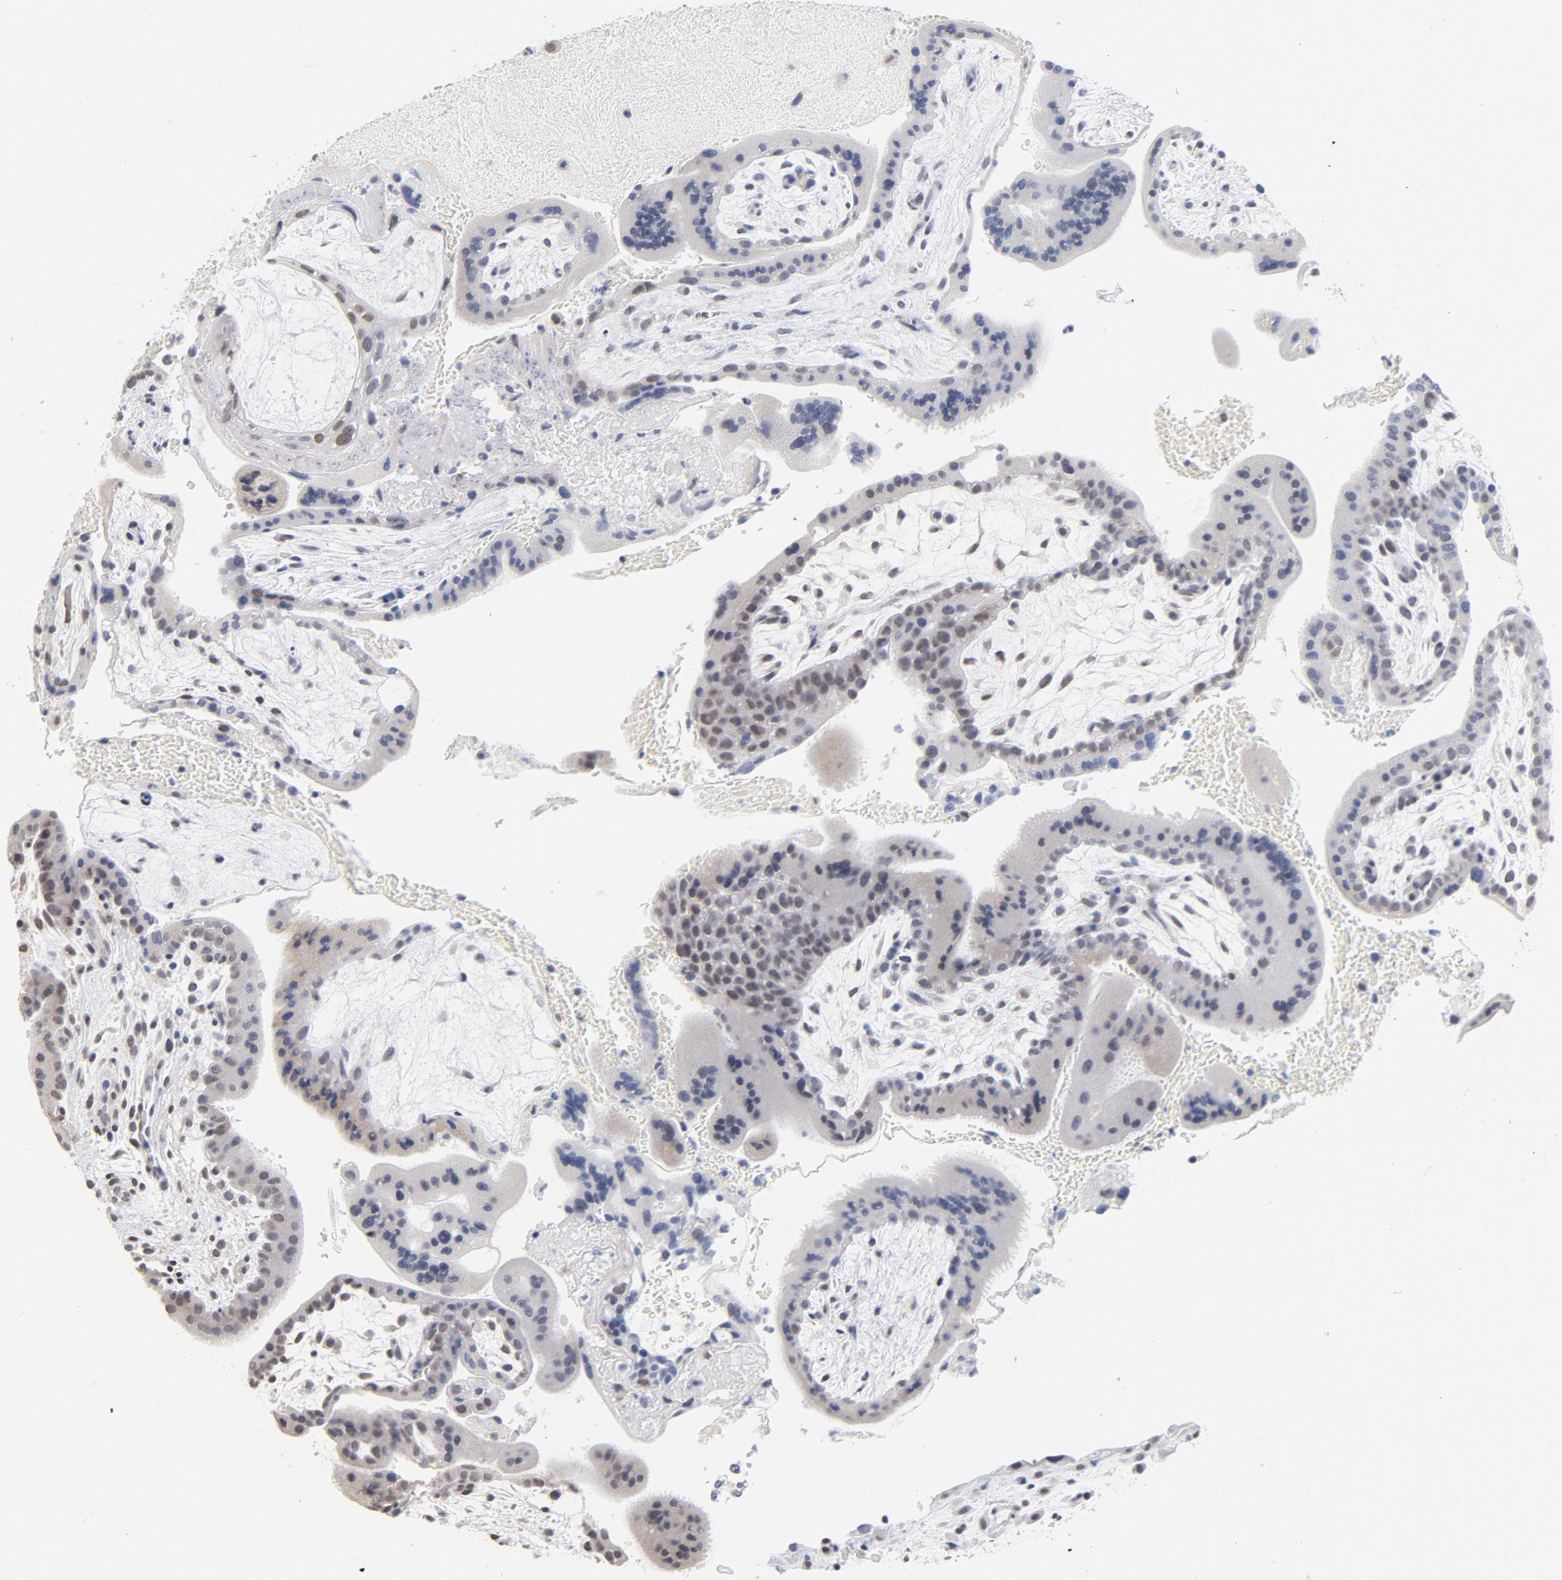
{"staining": {"intensity": "negative", "quantity": "none", "location": "none"}, "tissue": "placenta", "cell_type": "Decidual cells", "image_type": "normal", "snomed": [{"axis": "morphology", "description": "Normal tissue, NOS"}, {"axis": "topography", "description": "Placenta"}], "caption": "Immunohistochemical staining of unremarkable human placenta shows no significant staining in decidual cells.", "gene": "RBM3", "patient": {"sex": "female", "age": 35}}